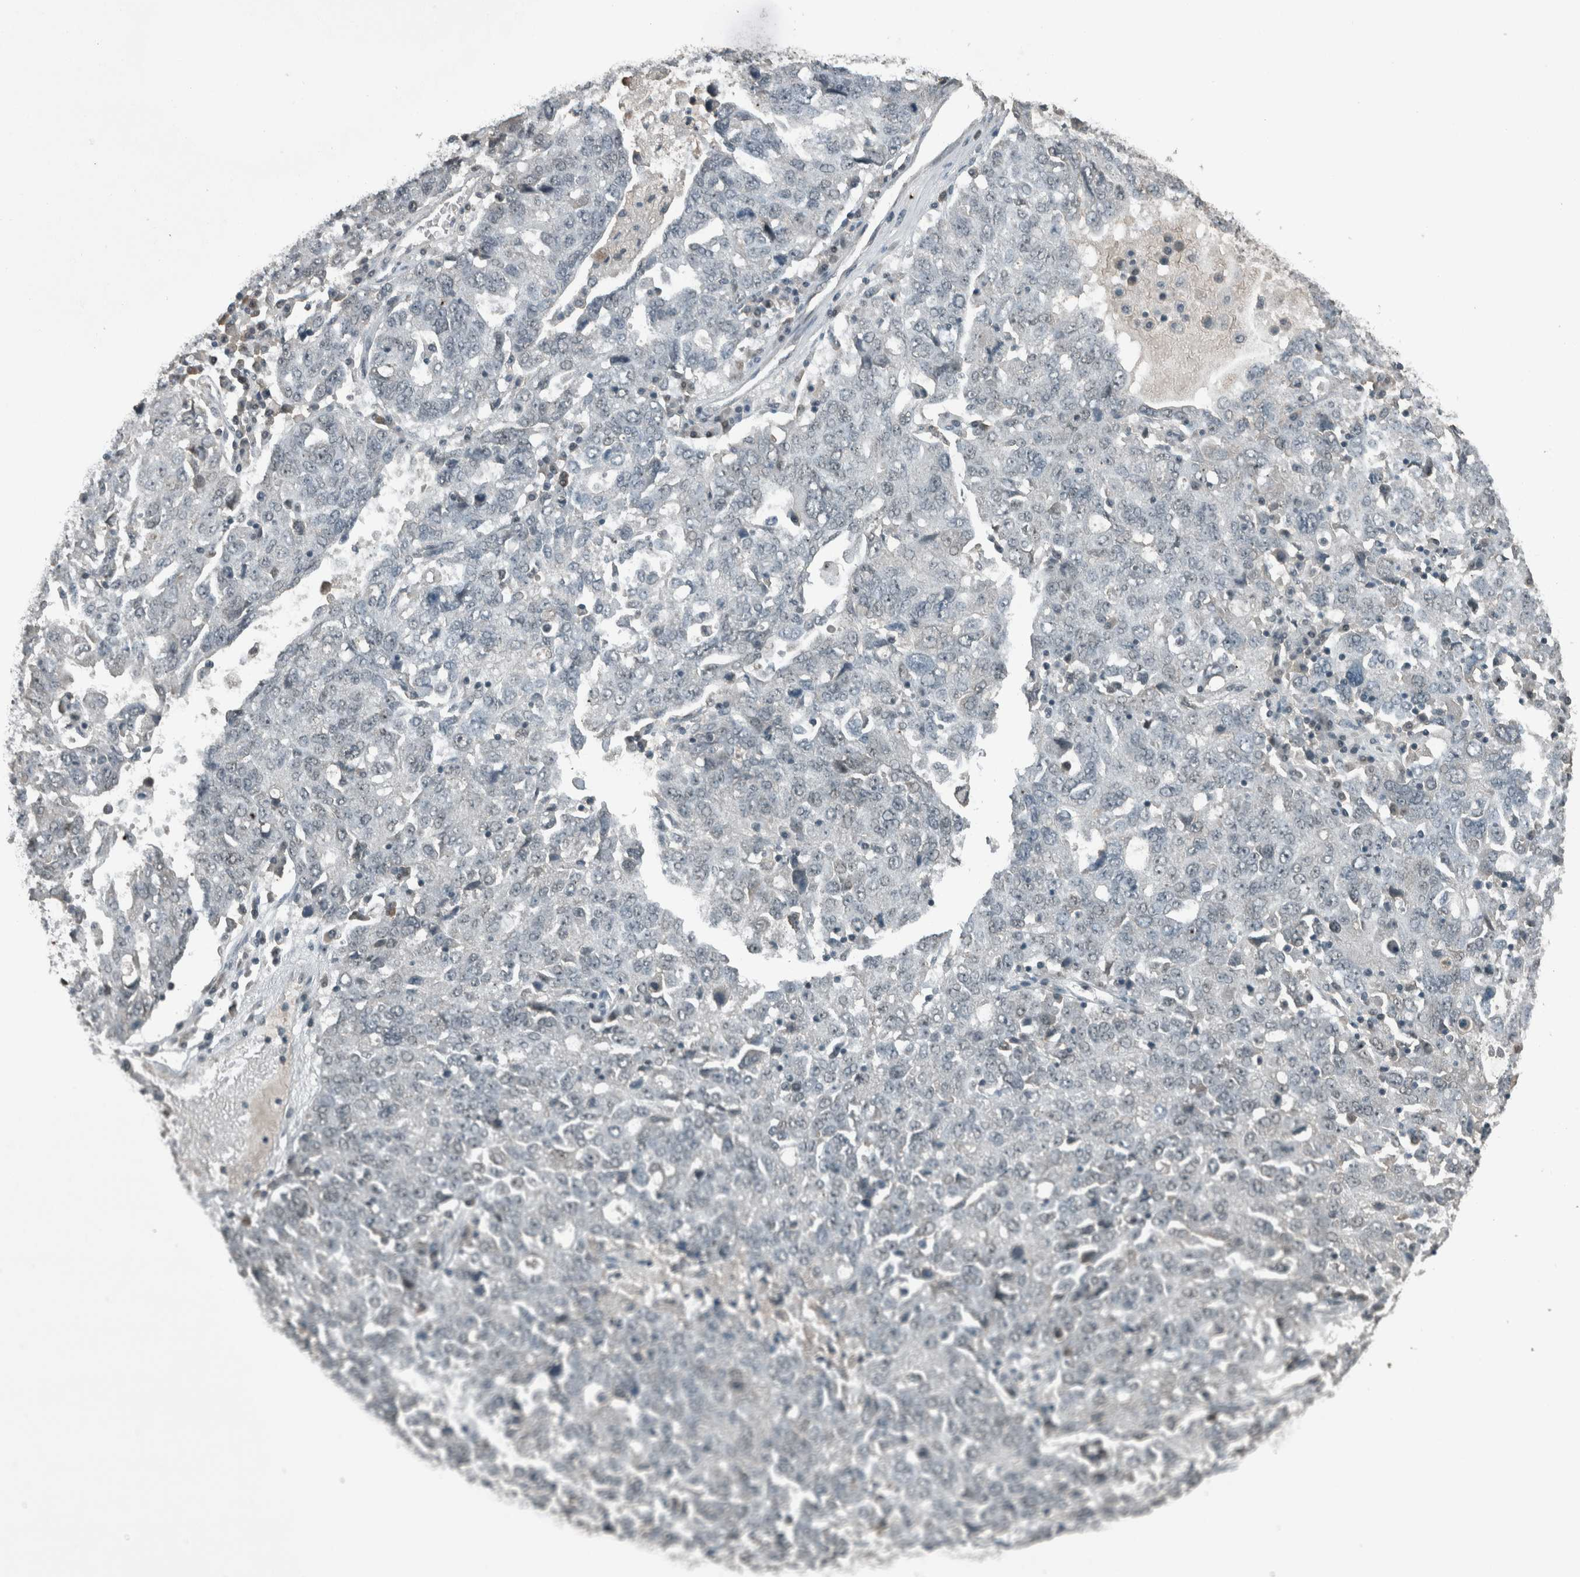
{"staining": {"intensity": "weak", "quantity": "25%-75%", "location": "nuclear"}, "tissue": "ovarian cancer", "cell_type": "Tumor cells", "image_type": "cancer", "snomed": [{"axis": "morphology", "description": "Carcinoma, endometroid"}, {"axis": "topography", "description": "Ovary"}], "caption": "IHC (DAB (3,3'-diaminobenzidine)) staining of endometroid carcinoma (ovarian) demonstrates weak nuclear protein expression in about 25%-75% of tumor cells. (IHC, brightfield microscopy, high magnification).", "gene": "ZNF24", "patient": {"sex": "female", "age": 62}}